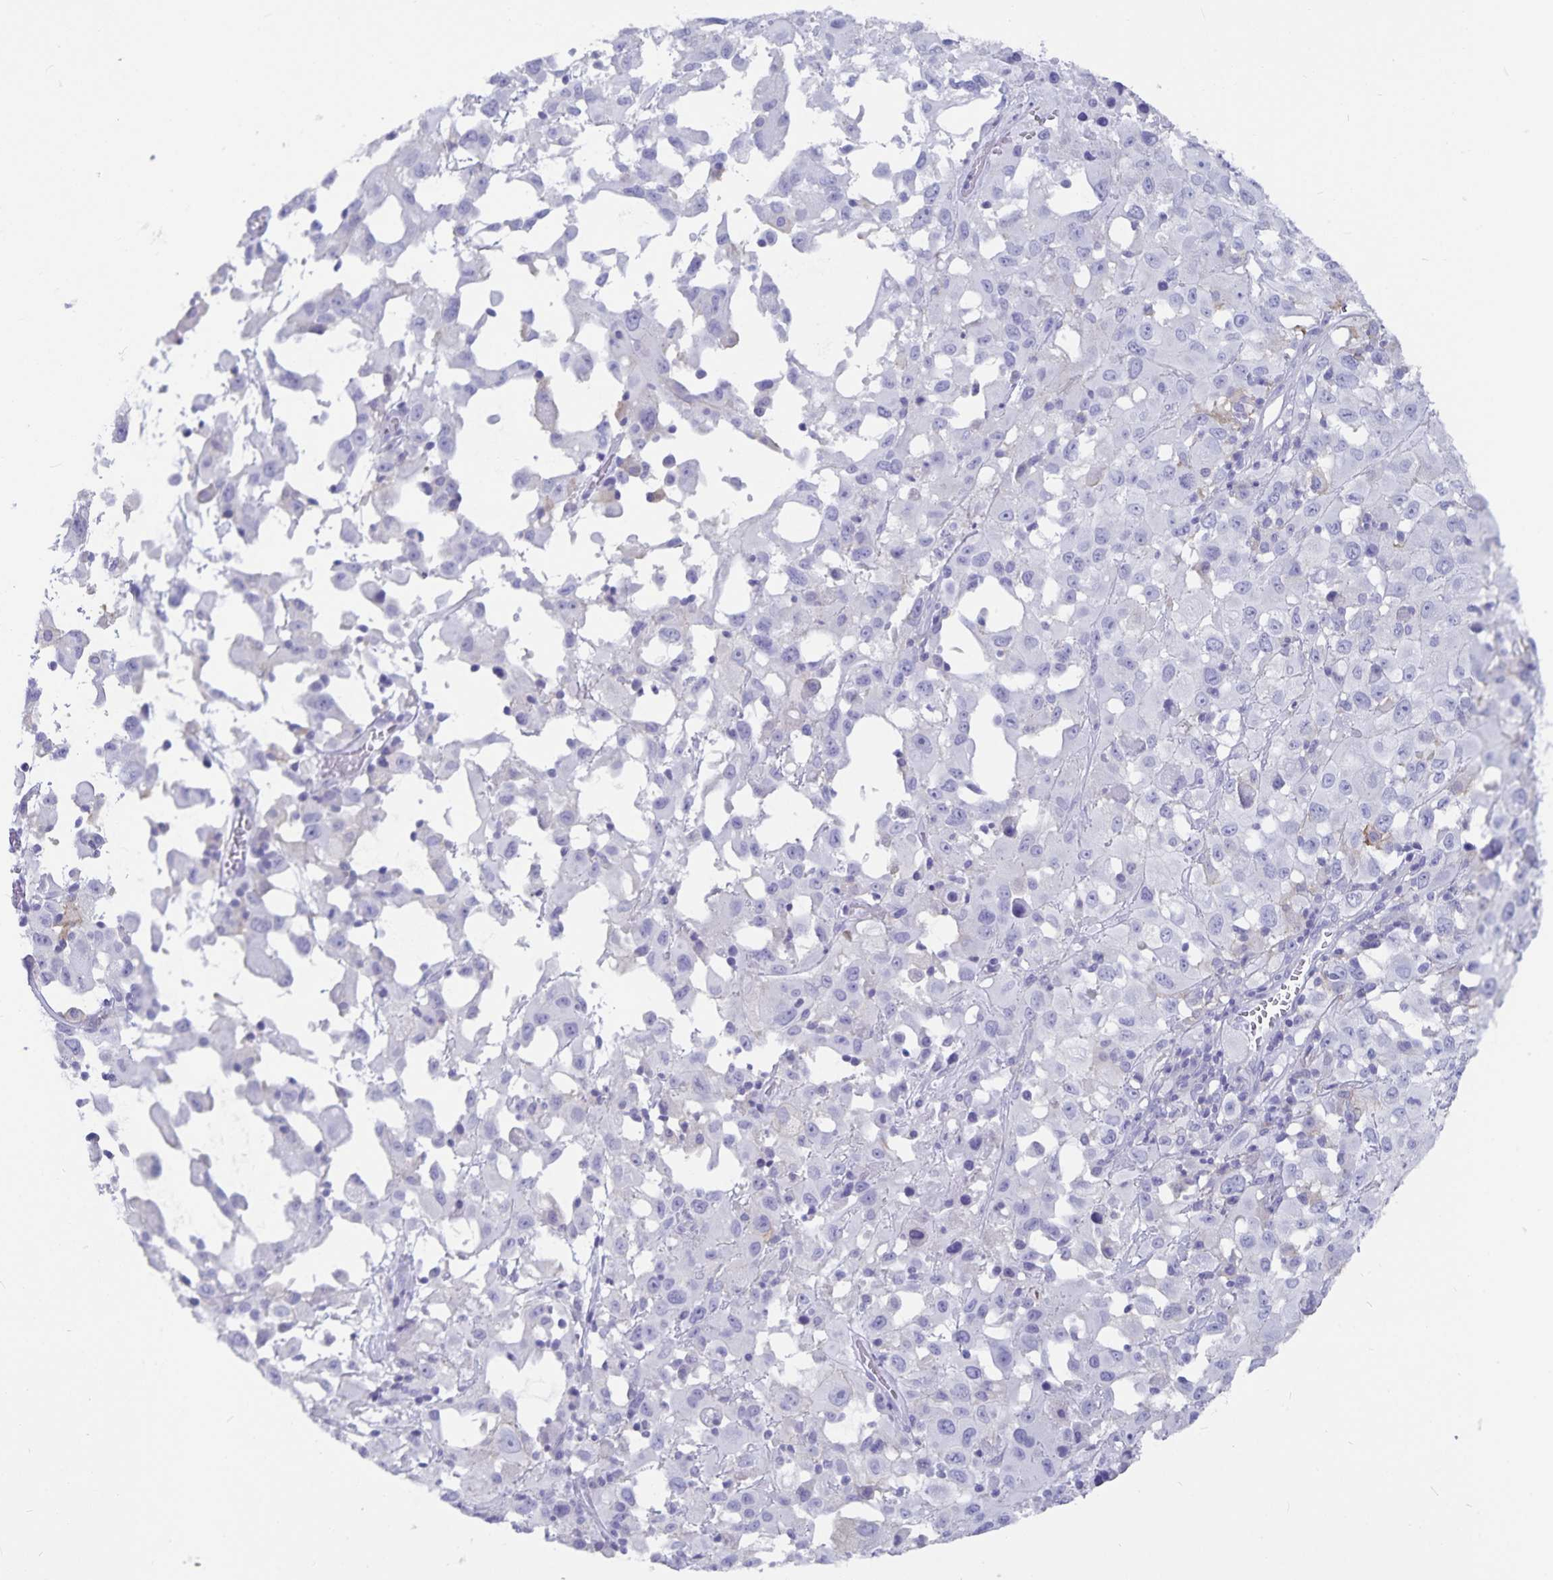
{"staining": {"intensity": "negative", "quantity": "none", "location": "none"}, "tissue": "melanoma", "cell_type": "Tumor cells", "image_type": "cancer", "snomed": [{"axis": "morphology", "description": "Malignant melanoma, Metastatic site"}, {"axis": "topography", "description": "Soft tissue"}], "caption": "Malignant melanoma (metastatic site) was stained to show a protein in brown. There is no significant staining in tumor cells.", "gene": "PLAC1", "patient": {"sex": "male", "age": 50}}